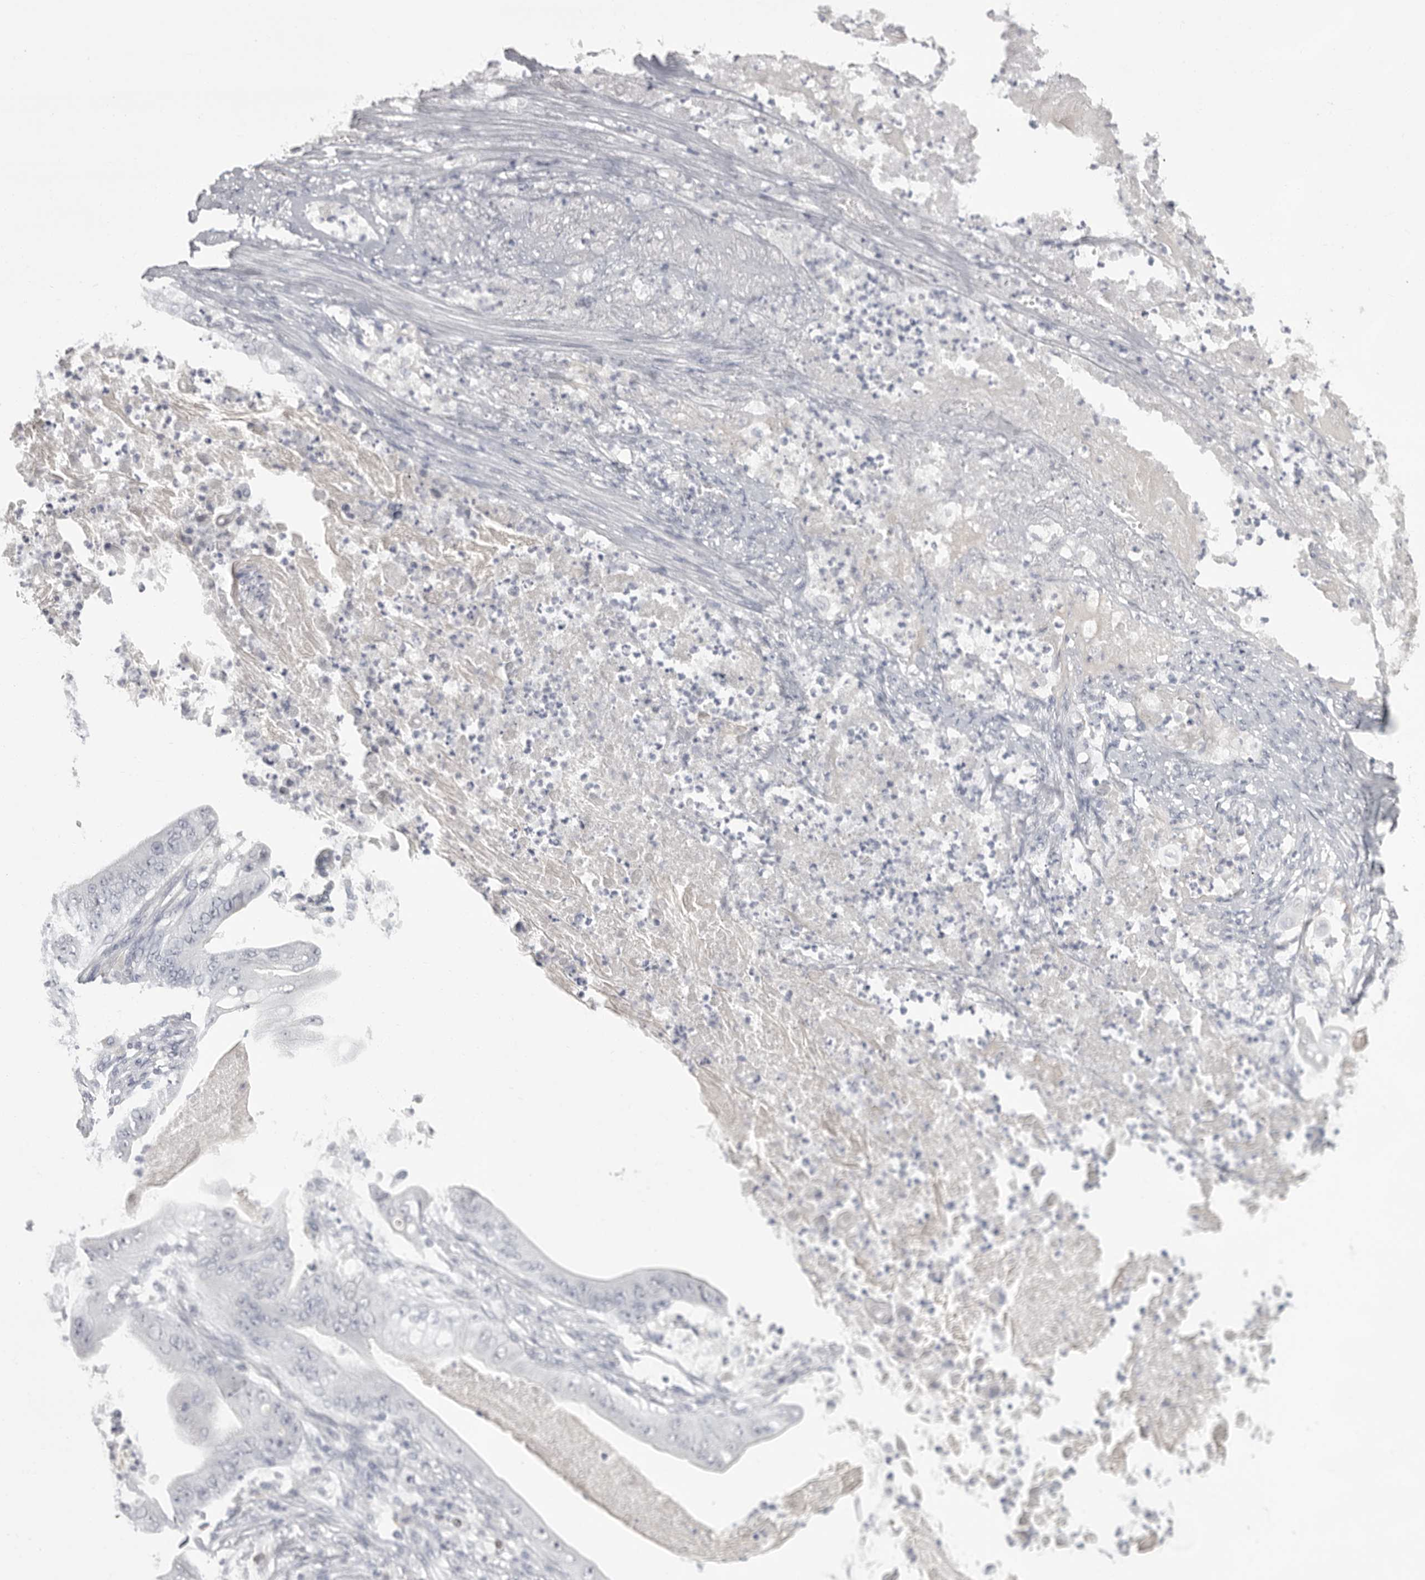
{"staining": {"intensity": "negative", "quantity": "none", "location": "none"}, "tissue": "stomach cancer", "cell_type": "Tumor cells", "image_type": "cancer", "snomed": [{"axis": "morphology", "description": "Adenocarcinoma, NOS"}, {"axis": "topography", "description": "Stomach"}], "caption": "Immunohistochemistry (IHC) histopathology image of neoplastic tissue: human stomach adenocarcinoma stained with DAB exhibits no significant protein positivity in tumor cells.", "gene": "GNLY", "patient": {"sex": "female", "age": 73}}